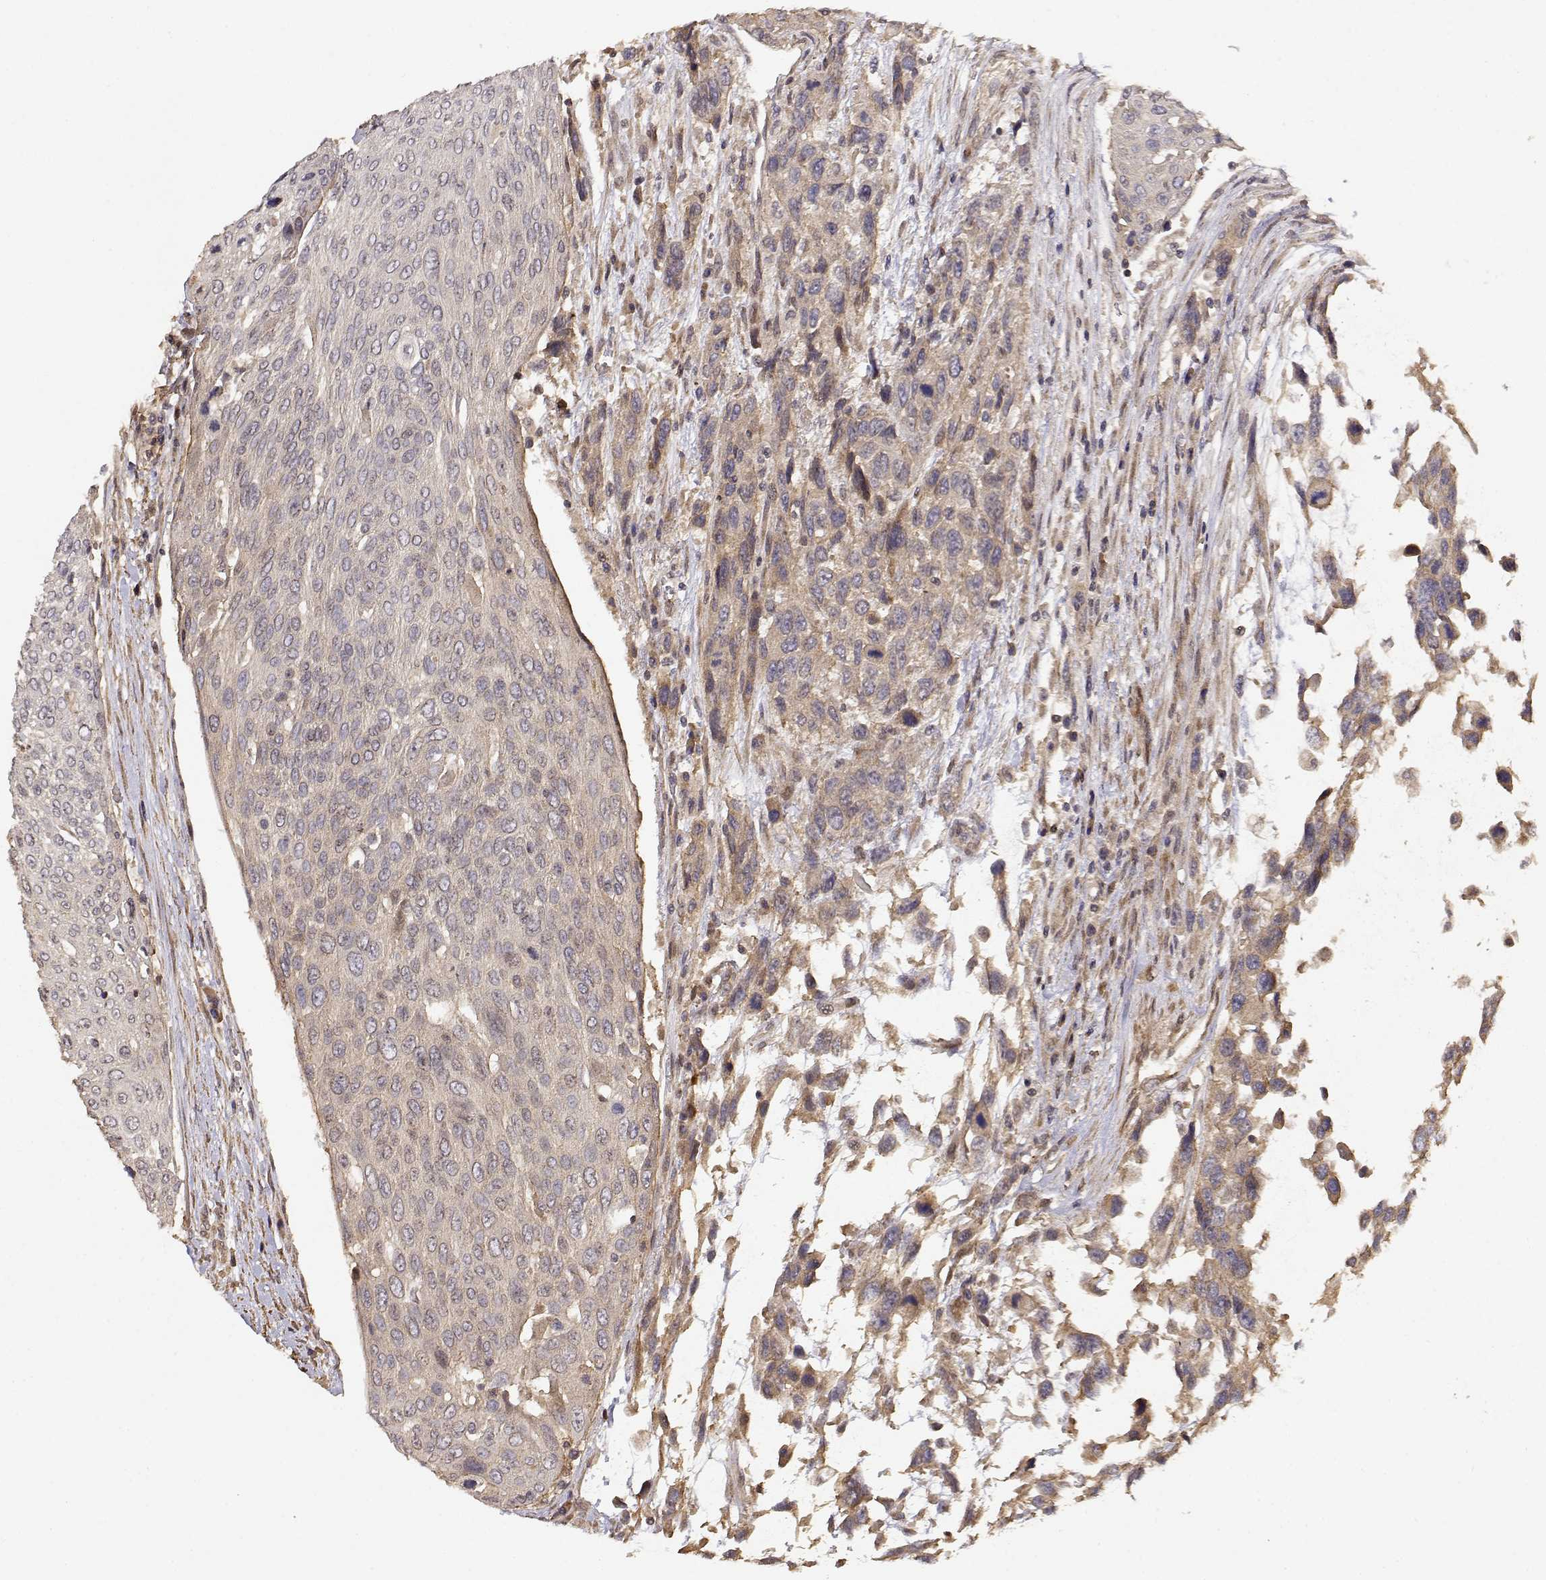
{"staining": {"intensity": "weak", "quantity": ">75%", "location": "cytoplasmic/membranous"}, "tissue": "urothelial cancer", "cell_type": "Tumor cells", "image_type": "cancer", "snomed": [{"axis": "morphology", "description": "Urothelial carcinoma, High grade"}, {"axis": "topography", "description": "Urinary bladder"}], "caption": "Immunohistochemistry micrograph of neoplastic tissue: urothelial cancer stained using immunohistochemistry exhibits low levels of weak protein expression localized specifically in the cytoplasmic/membranous of tumor cells, appearing as a cytoplasmic/membranous brown color.", "gene": "PICK1", "patient": {"sex": "female", "age": 70}}